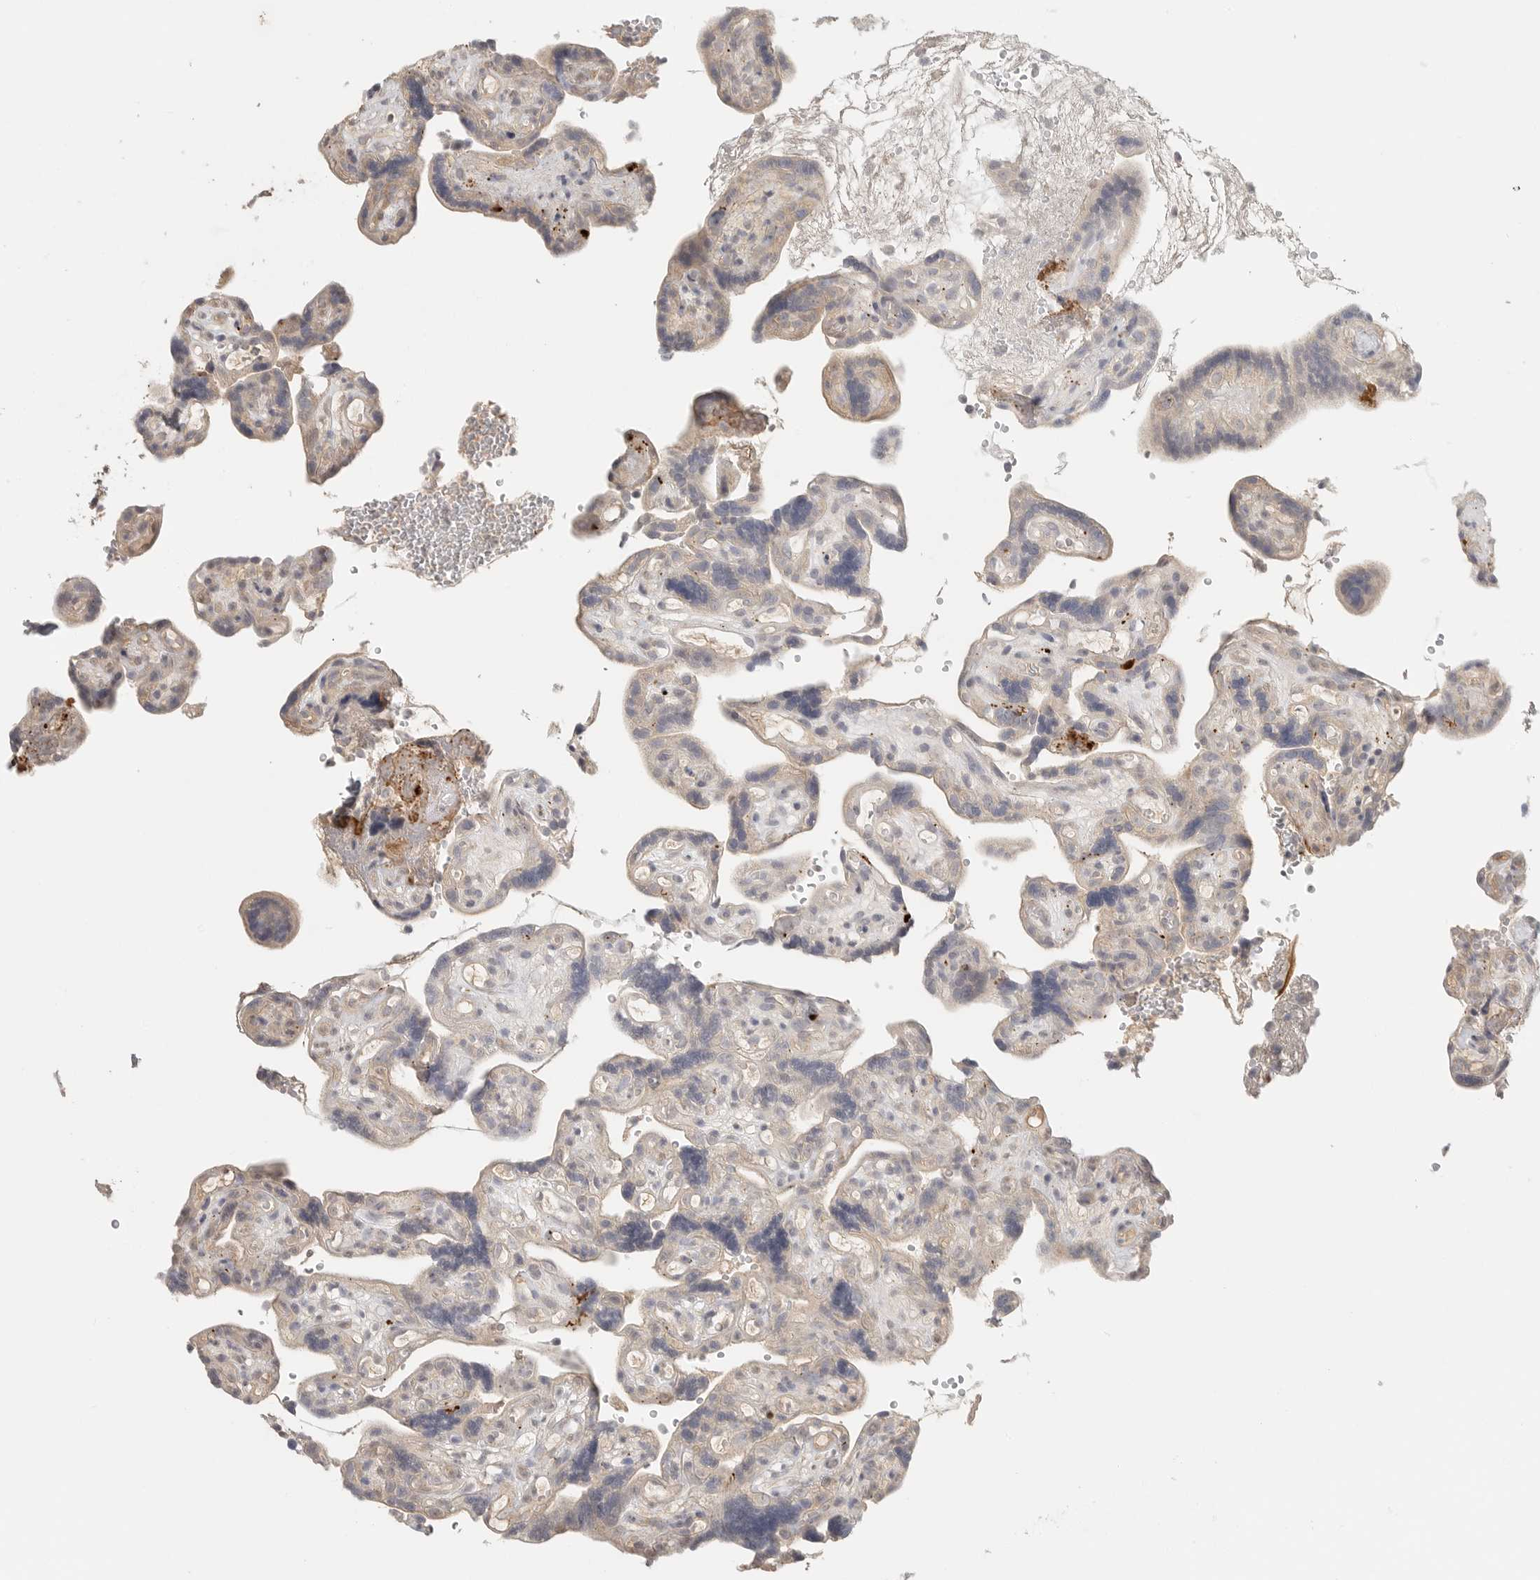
{"staining": {"intensity": "moderate", "quantity": "25%-75%", "location": "cytoplasmic/membranous"}, "tissue": "placenta", "cell_type": "Decidual cells", "image_type": "normal", "snomed": [{"axis": "morphology", "description": "Normal tissue, NOS"}, {"axis": "topography", "description": "Placenta"}], "caption": "Approximately 25%-75% of decidual cells in benign placenta demonstrate moderate cytoplasmic/membranous protein expression as visualized by brown immunohistochemical staining.", "gene": "HDAC6", "patient": {"sex": "female", "age": 30}}